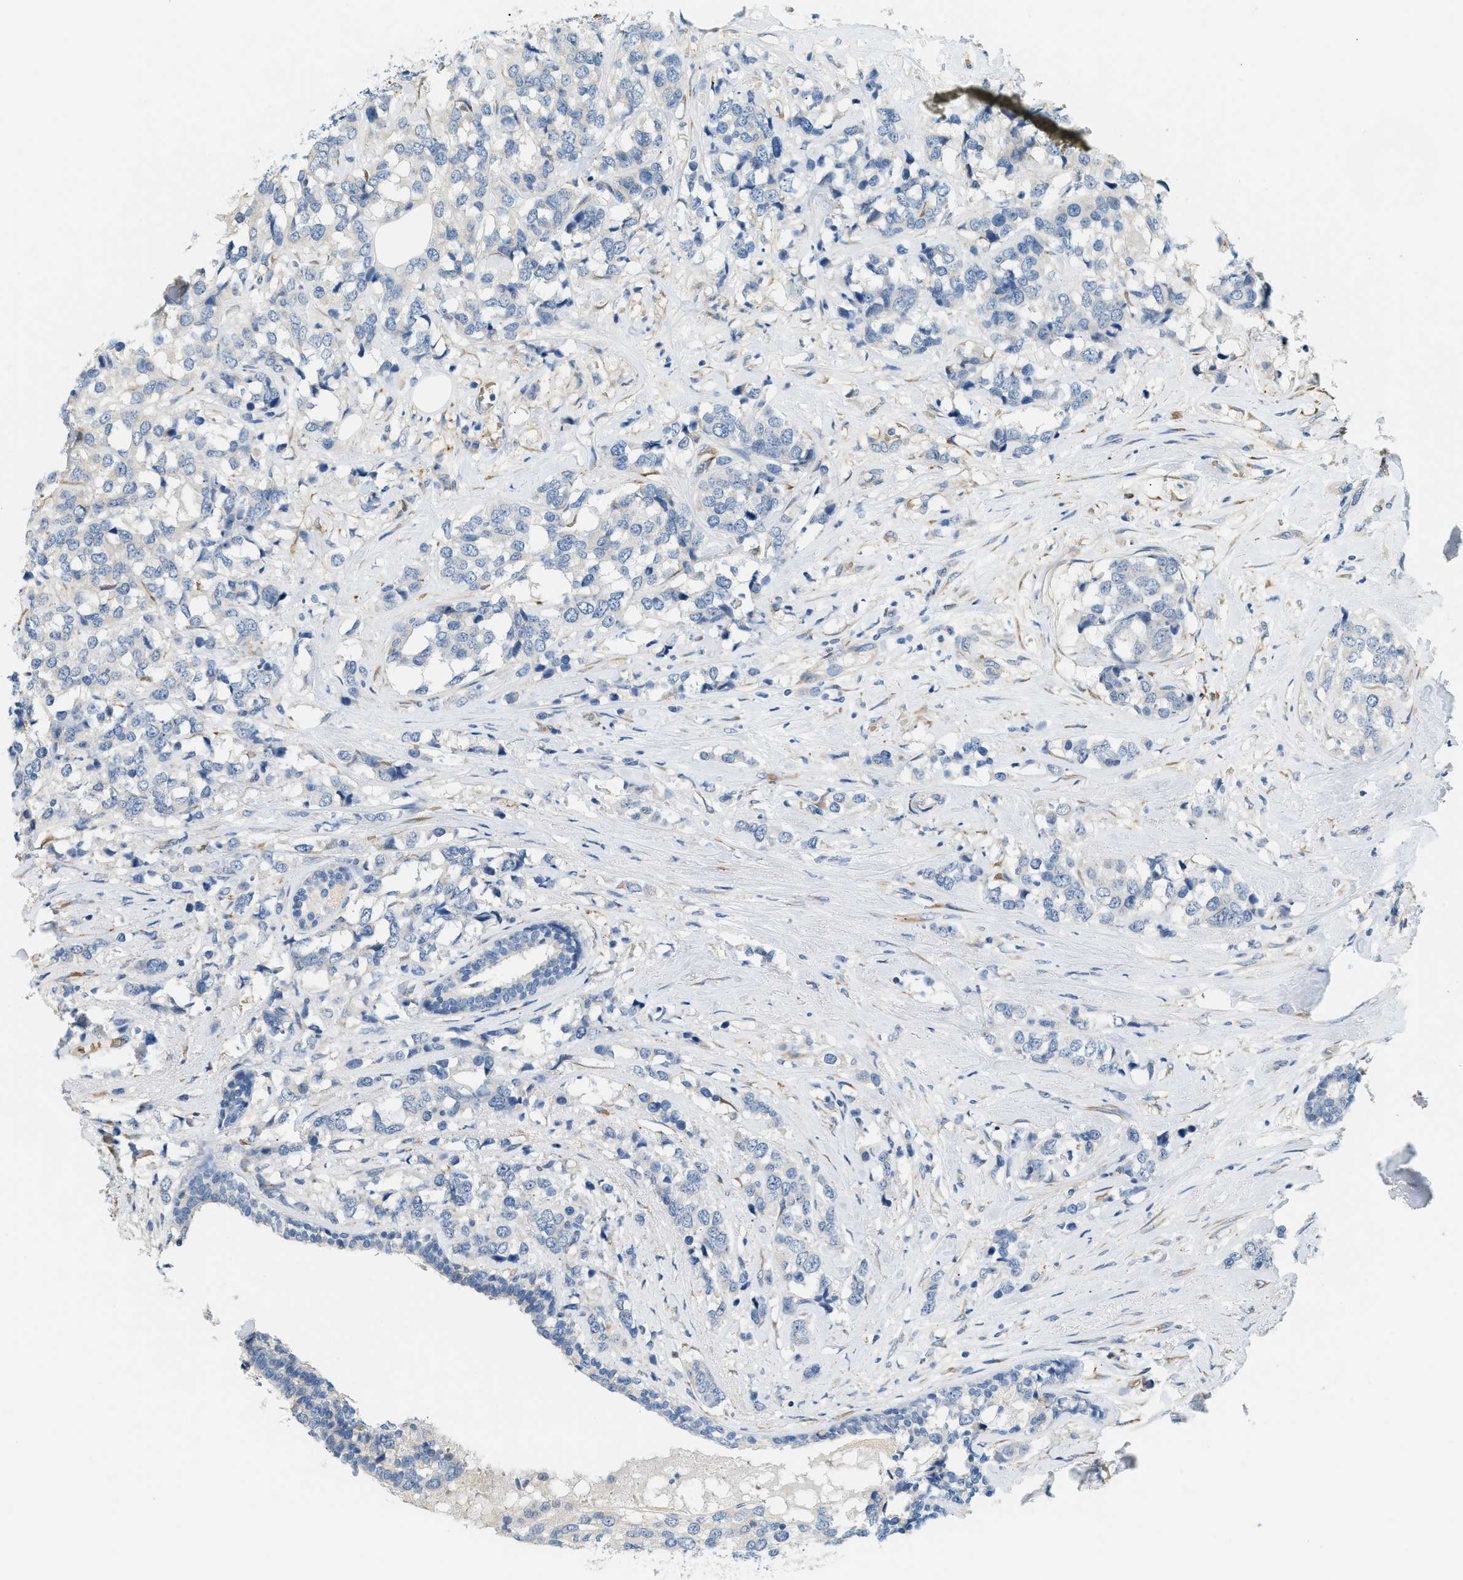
{"staining": {"intensity": "negative", "quantity": "none", "location": "none"}, "tissue": "breast cancer", "cell_type": "Tumor cells", "image_type": "cancer", "snomed": [{"axis": "morphology", "description": "Lobular carcinoma"}, {"axis": "topography", "description": "Breast"}], "caption": "Immunohistochemistry (IHC) histopathology image of neoplastic tissue: human breast cancer (lobular carcinoma) stained with DAB exhibits no significant protein positivity in tumor cells.", "gene": "CYTH2", "patient": {"sex": "female", "age": 59}}